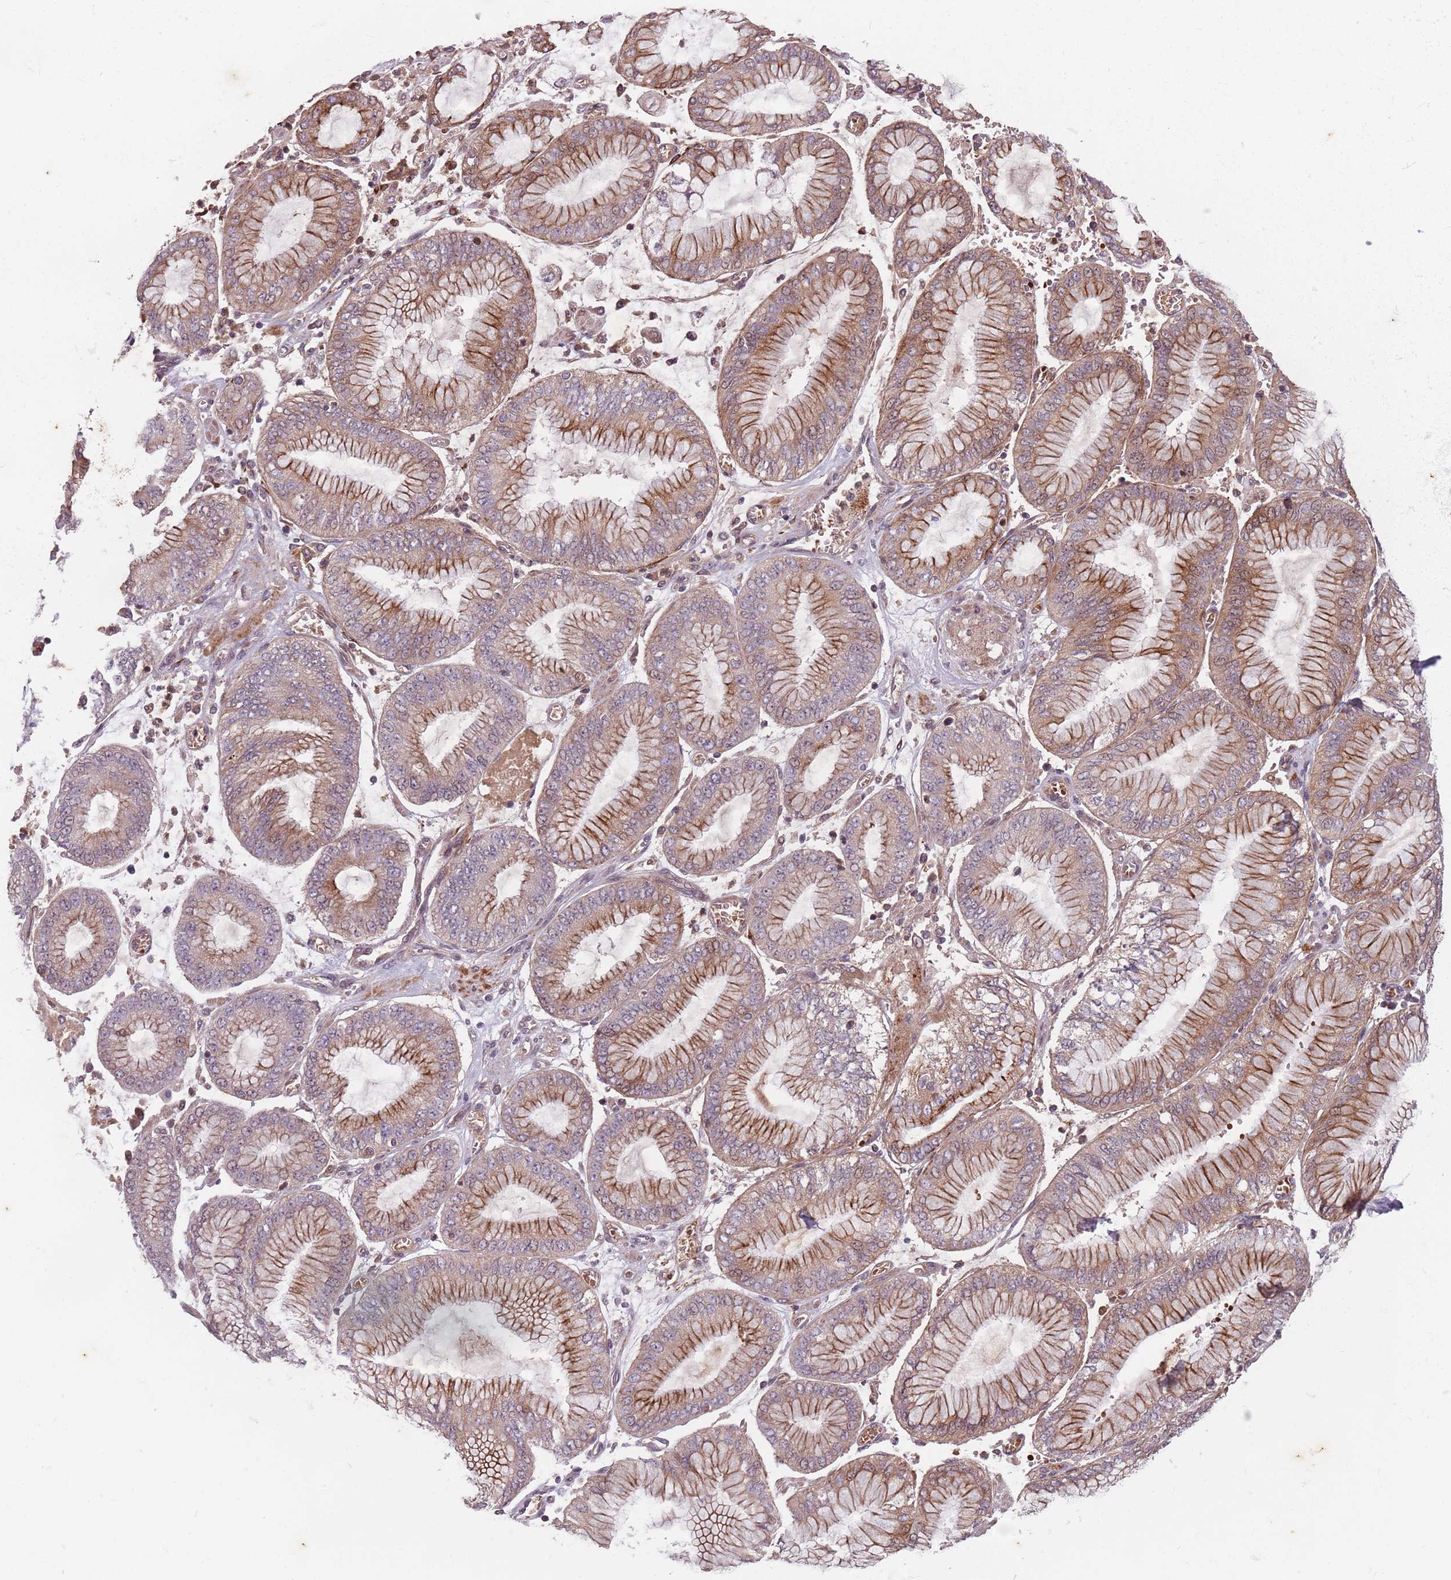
{"staining": {"intensity": "moderate", "quantity": "25%-75%", "location": "cytoplasmic/membranous"}, "tissue": "stomach cancer", "cell_type": "Tumor cells", "image_type": "cancer", "snomed": [{"axis": "morphology", "description": "Adenocarcinoma, NOS"}, {"axis": "topography", "description": "Stomach"}], "caption": "Tumor cells show medium levels of moderate cytoplasmic/membranous expression in approximately 25%-75% of cells in human stomach cancer (adenocarcinoma).", "gene": "GPR180", "patient": {"sex": "male", "age": 76}}